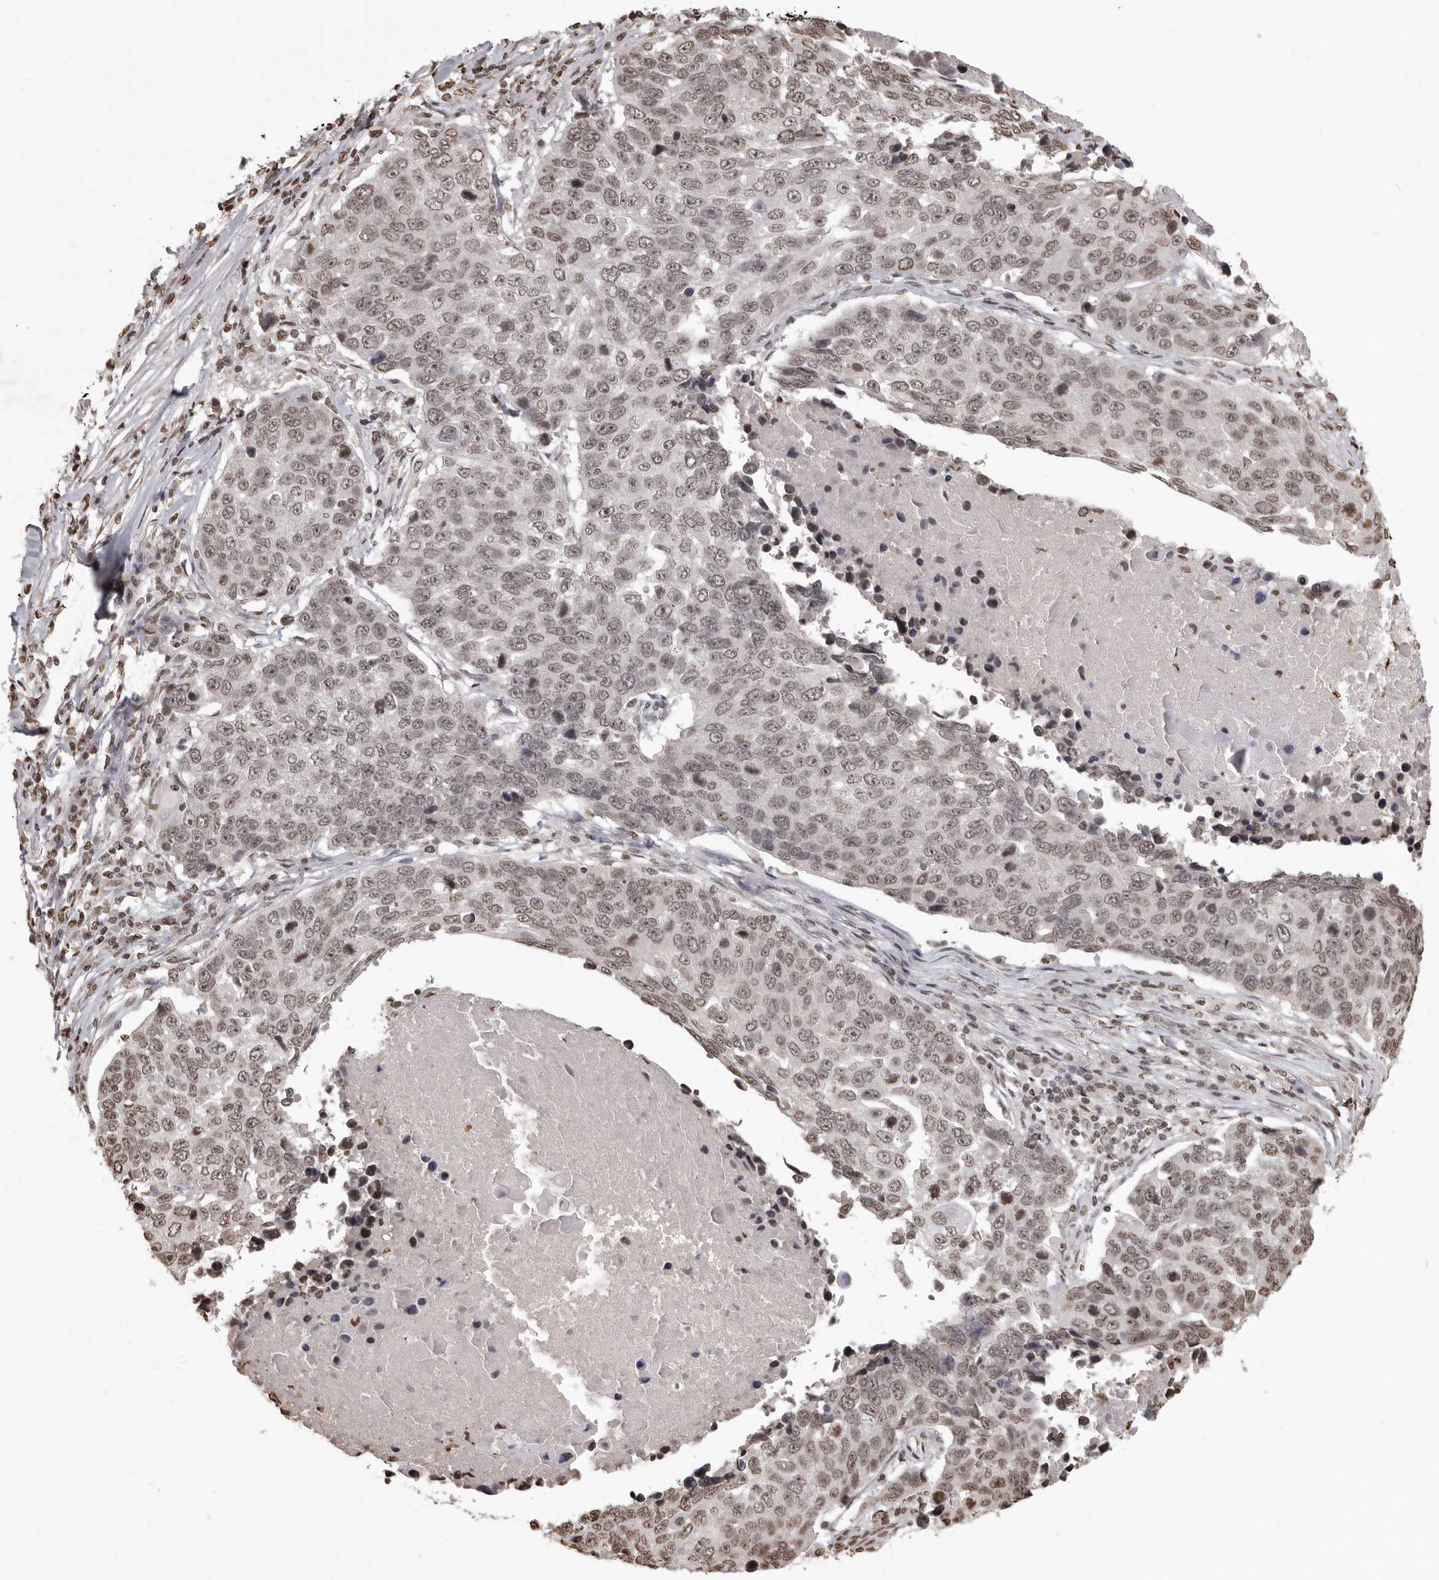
{"staining": {"intensity": "weak", "quantity": ">75%", "location": "nuclear"}, "tissue": "lung cancer", "cell_type": "Tumor cells", "image_type": "cancer", "snomed": [{"axis": "morphology", "description": "Squamous cell carcinoma, NOS"}, {"axis": "topography", "description": "Lung"}], "caption": "Brown immunohistochemical staining in human lung cancer (squamous cell carcinoma) reveals weak nuclear positivity in approximately >75% of tumor cells.", "gene": "WDR45", "patient": {"sex": "male", "age": 66}}